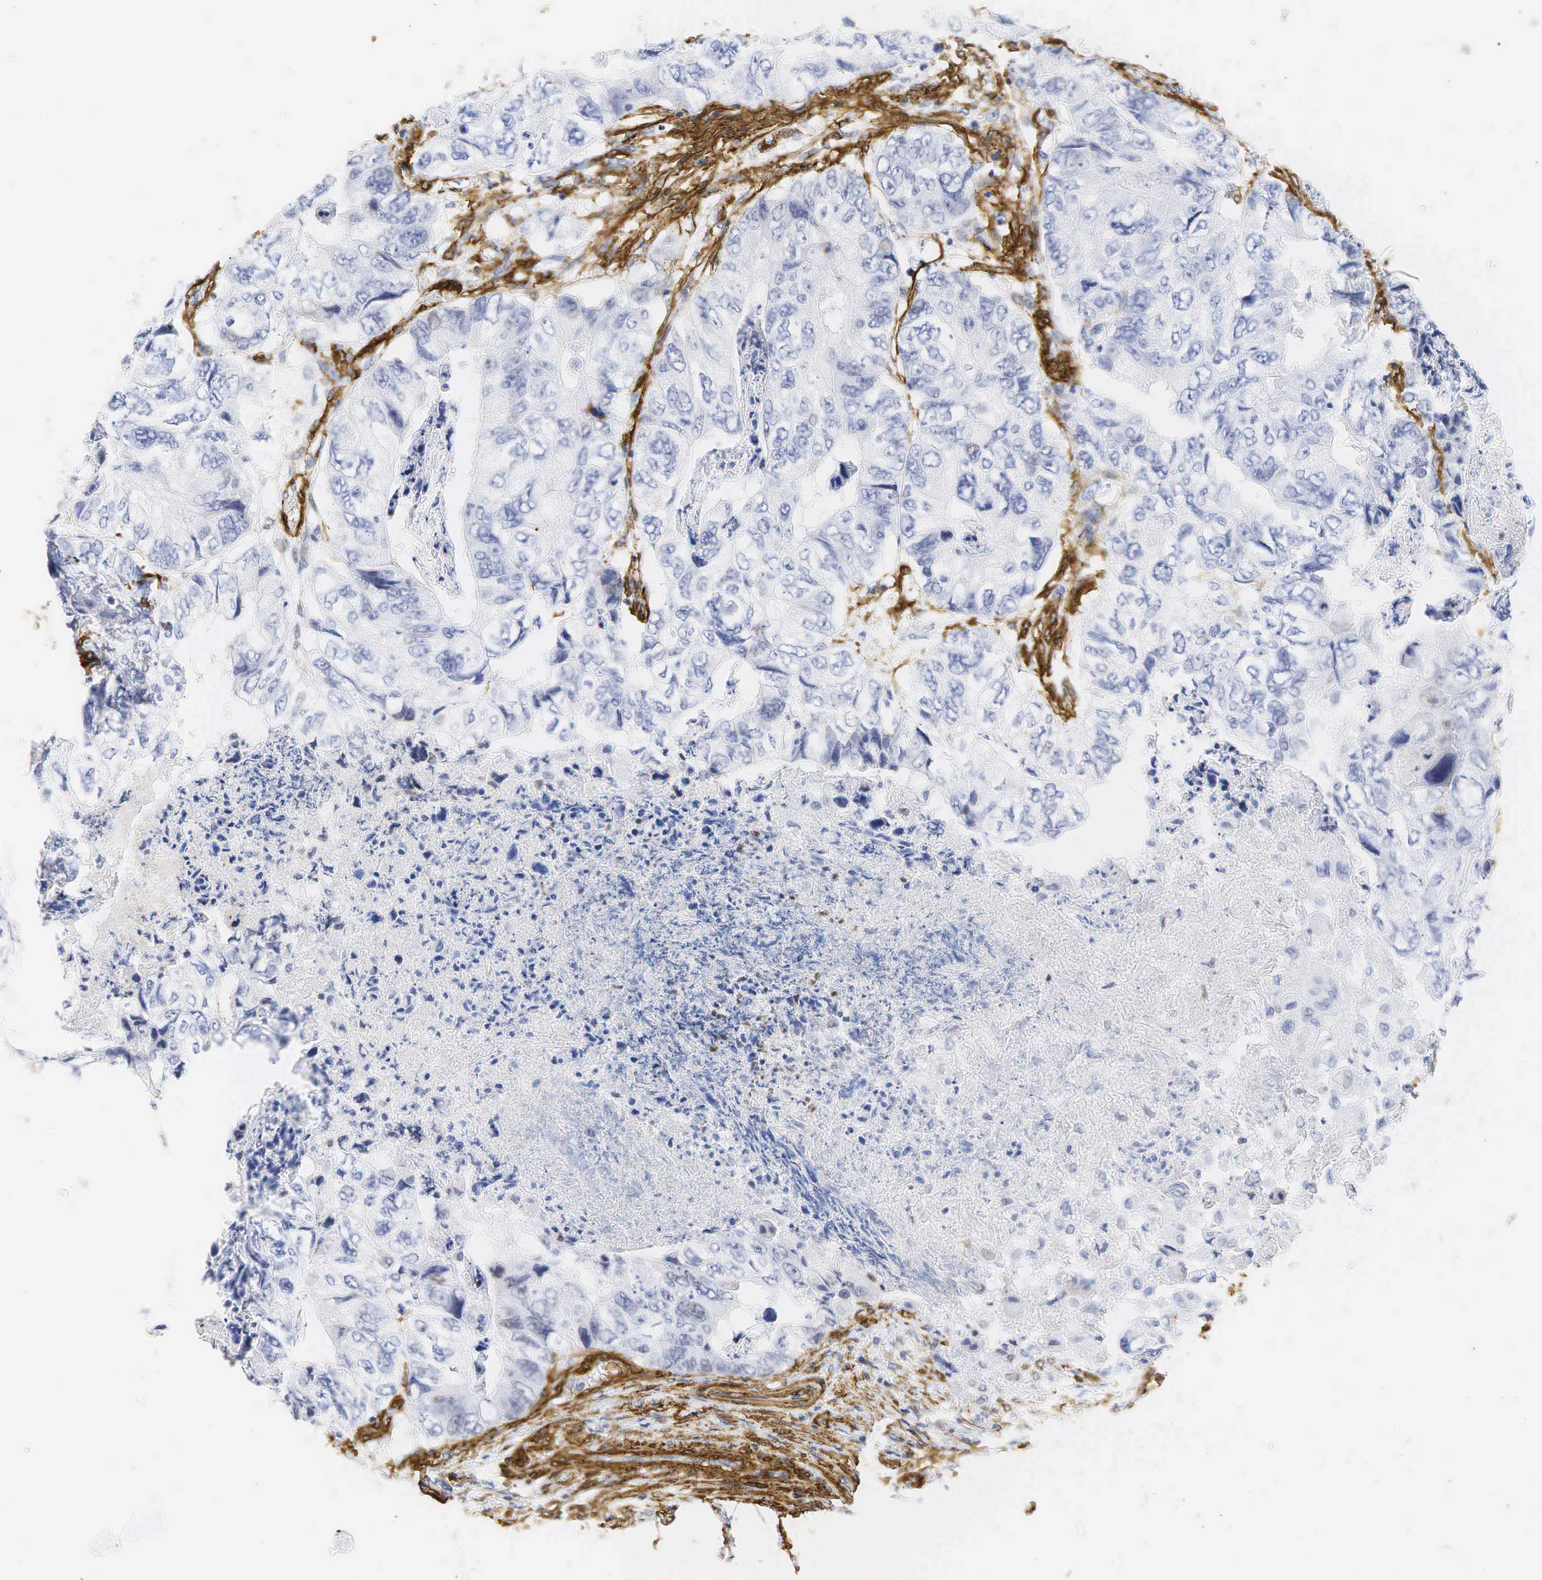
{"staining": {"intensity": "weak", "quantity": "25%-75%", "location": "nuclear"}, "tissue": "colorectal cancer", "cell_type": "Tumor cells", "image_type": "cancer", "snomed": [{"axis": "morphology", "description": "Adenocarcinoma, NOS"}, {"axis": "topography", "description": "Rectum"}], "caption": "Immunohistochemical staining of human adenocarcinoma (colorectal) displays low levels of weak nuclear protein expression in about 25%-75% of tumor cells.", "gene": "ACTA2", "patient": {"sex": "female", "age": 82}}